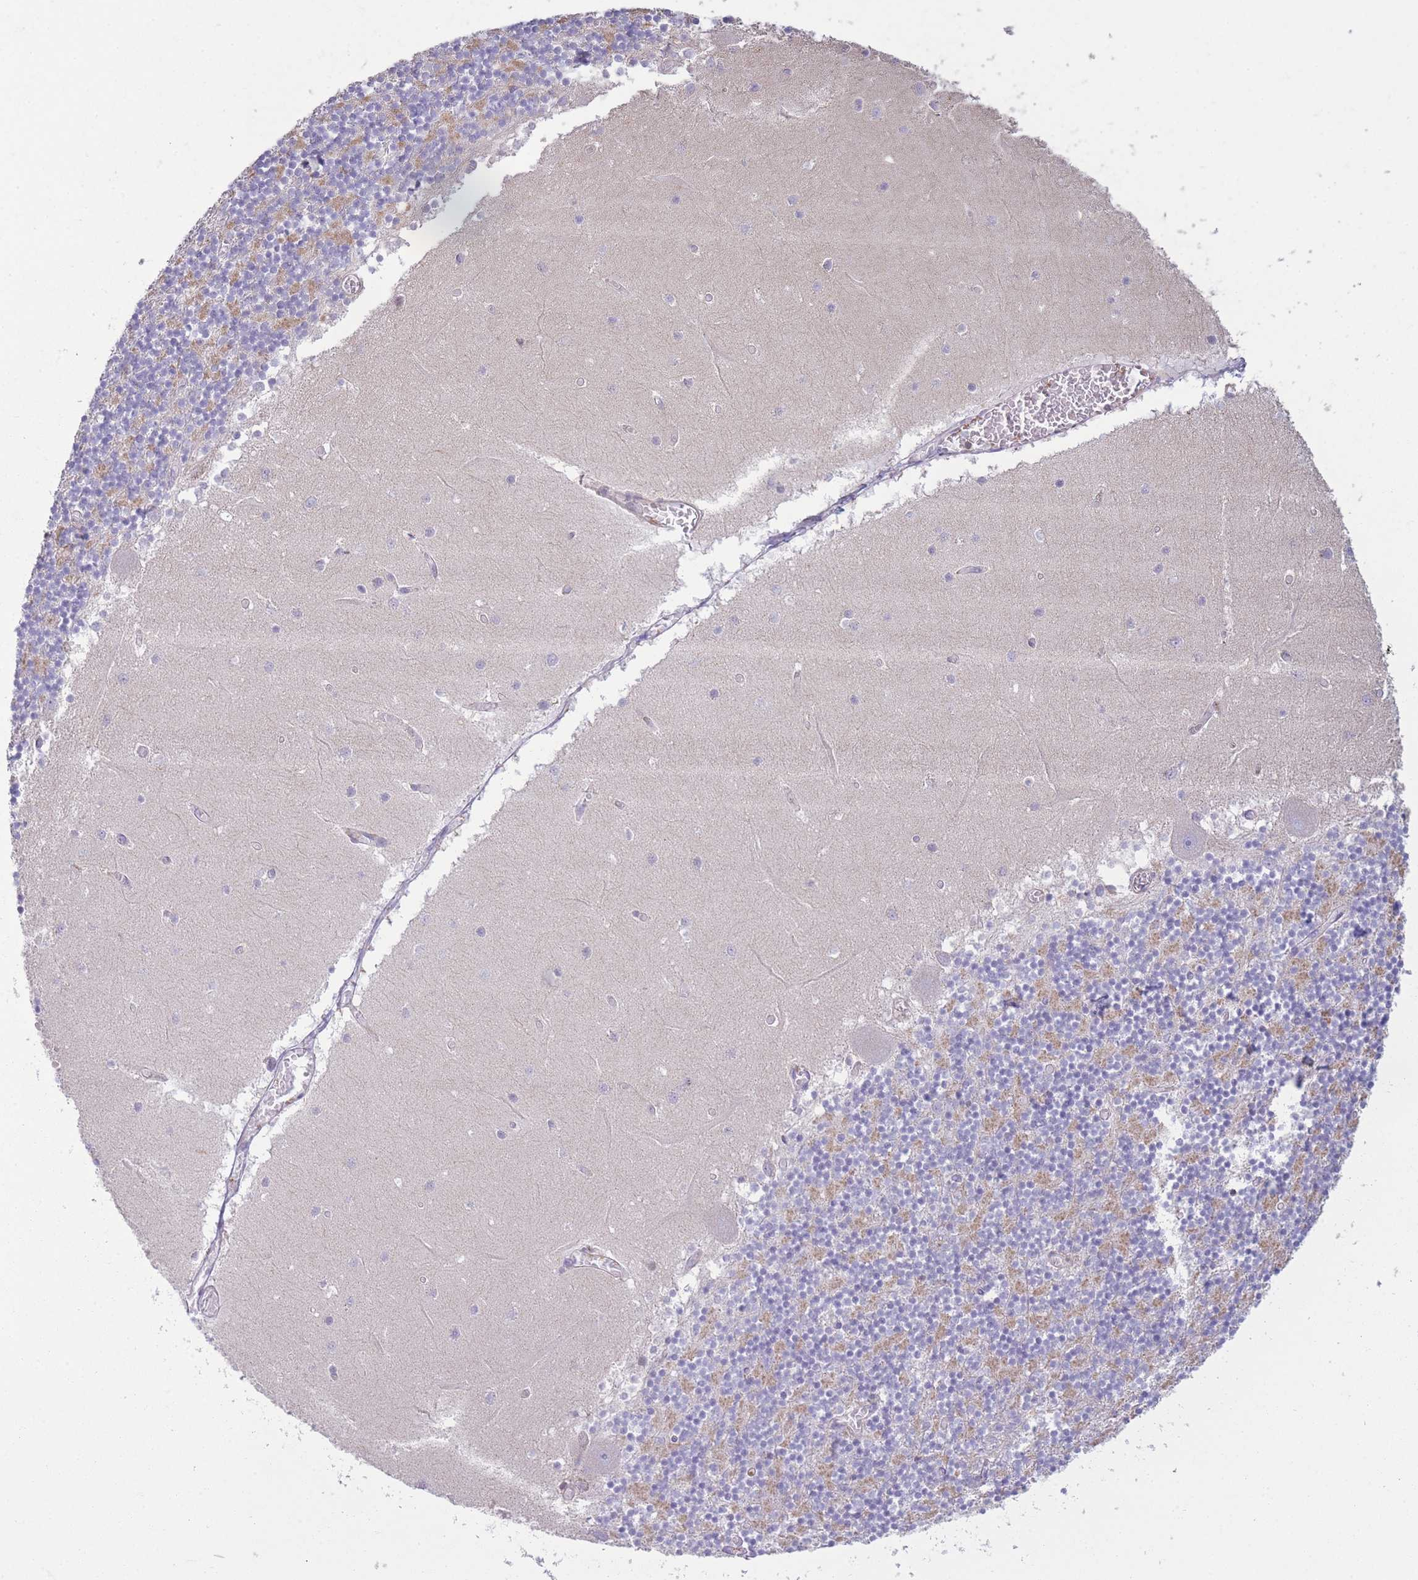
{"staining": {"intensity": "negative", "quantity": "none", "location": "none"}, "tissue": "cerebellum", "cell_type": "Cells in granular layer", "image_type": "normal", "snomed": [{"axis": "morphology", "description": "Normal tissue, NOS"}, {"axis": "topography", "description": "Cerebellum"}], "caption": "Unremarkable cerebellum was stained to show a protein in brown. There is no significant staining in cells in granular layer. (DAB (3,3'-diaminobenzidine) IHC visualized using brightfield microscopy, high magnification).", "gene": "PDHA1", "patient": {"sex": "female", "age": 28}}